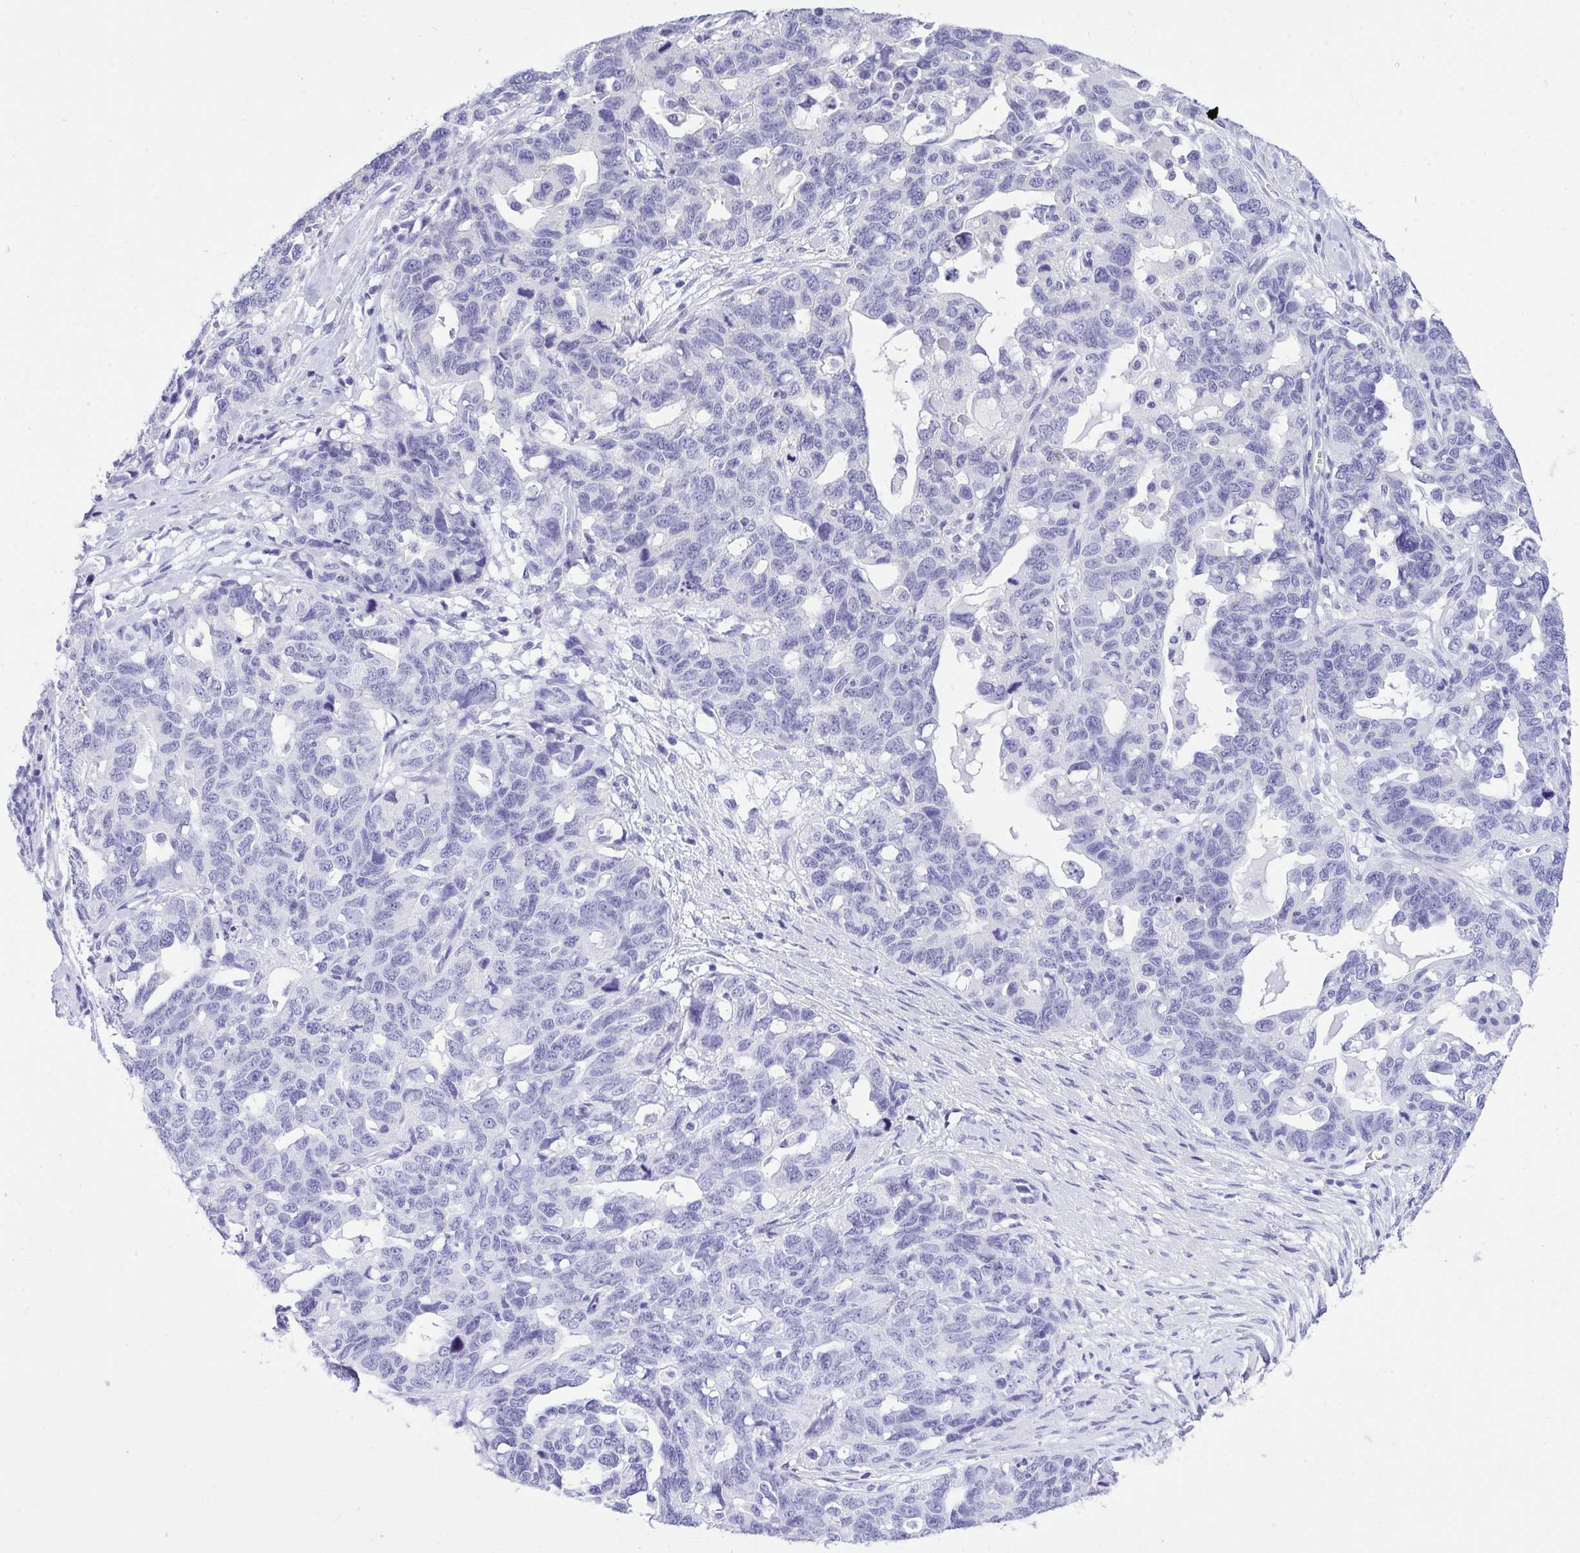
{"staining": {"intensity": "negative", "quantity": "none", "location": "none"}, "tissue": "ovarian cancer", "cell_type": "Tumor cells", "image_type": "cancer", "snomed": [{"axis": "morphology", "description": "Cystadenocarcinoma, serous, NOS"}, {"axis": "topography", "description": "Ovary"}], "caption": "Tumor cells are negative for protein expression in human ovarian cancer. (IHC, brightfield microscopy, high magnification).", "gene": "PPP1CA", "patient": {"sex": "female", "age": 69}}